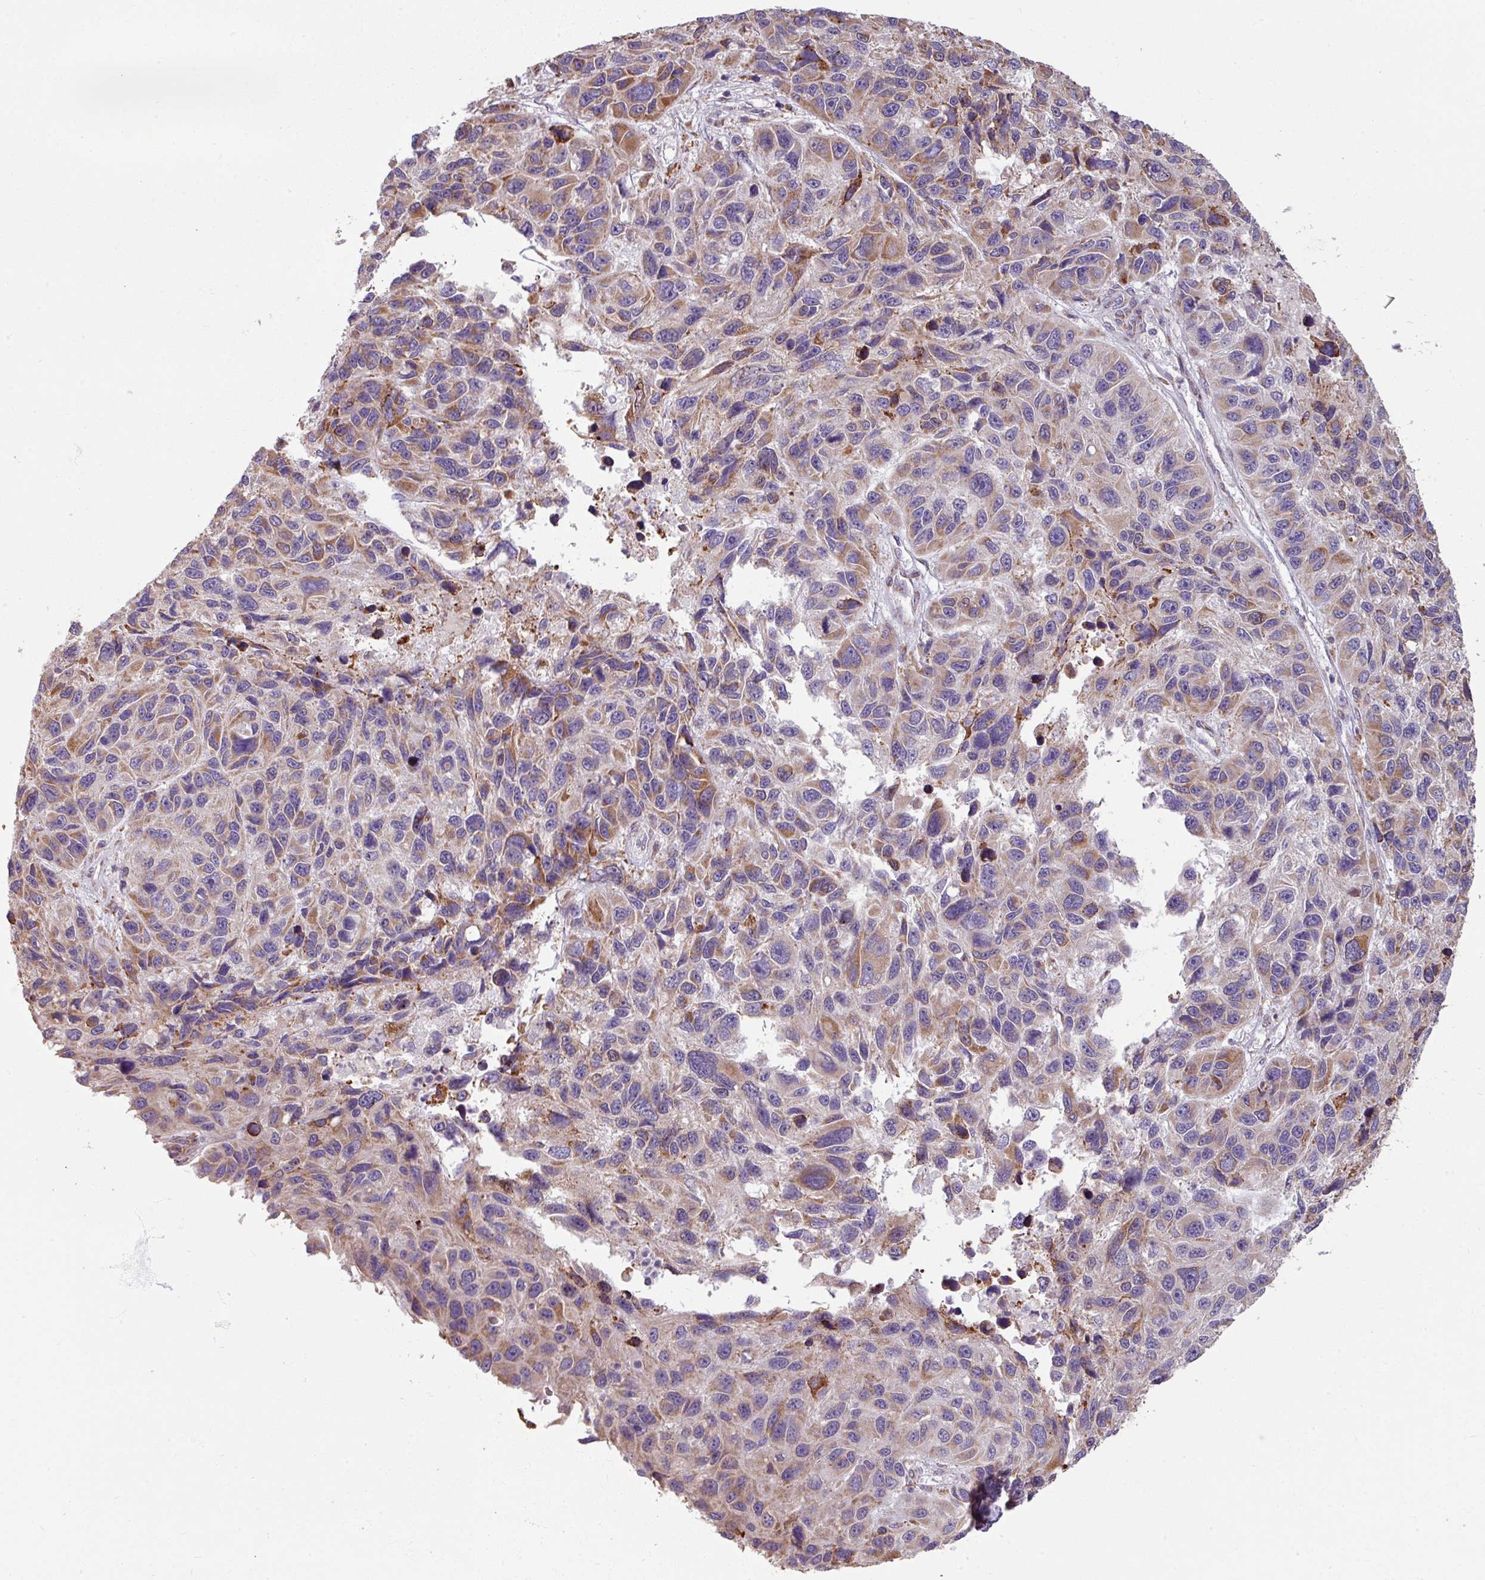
{"staining": {"intensity": "moderate", "quantity": "<25%", "location": "cytoplasmic/membranous"}, "tissue": "melanoma", "cell_type": "Tumor cells", "image_type": "cancer", "snomed": [{"axis": "morphology", "description": "Malignant melanoma, NOS"}, {"axis": "topography", "description": "Skin"}], "caption": "Moderate cytoplasmic/membranous protein positivity is present in about <25% of tumor cells in melanoma.", "gene": "MAGT1", "patient": {"sex": "male", "age": 53}}